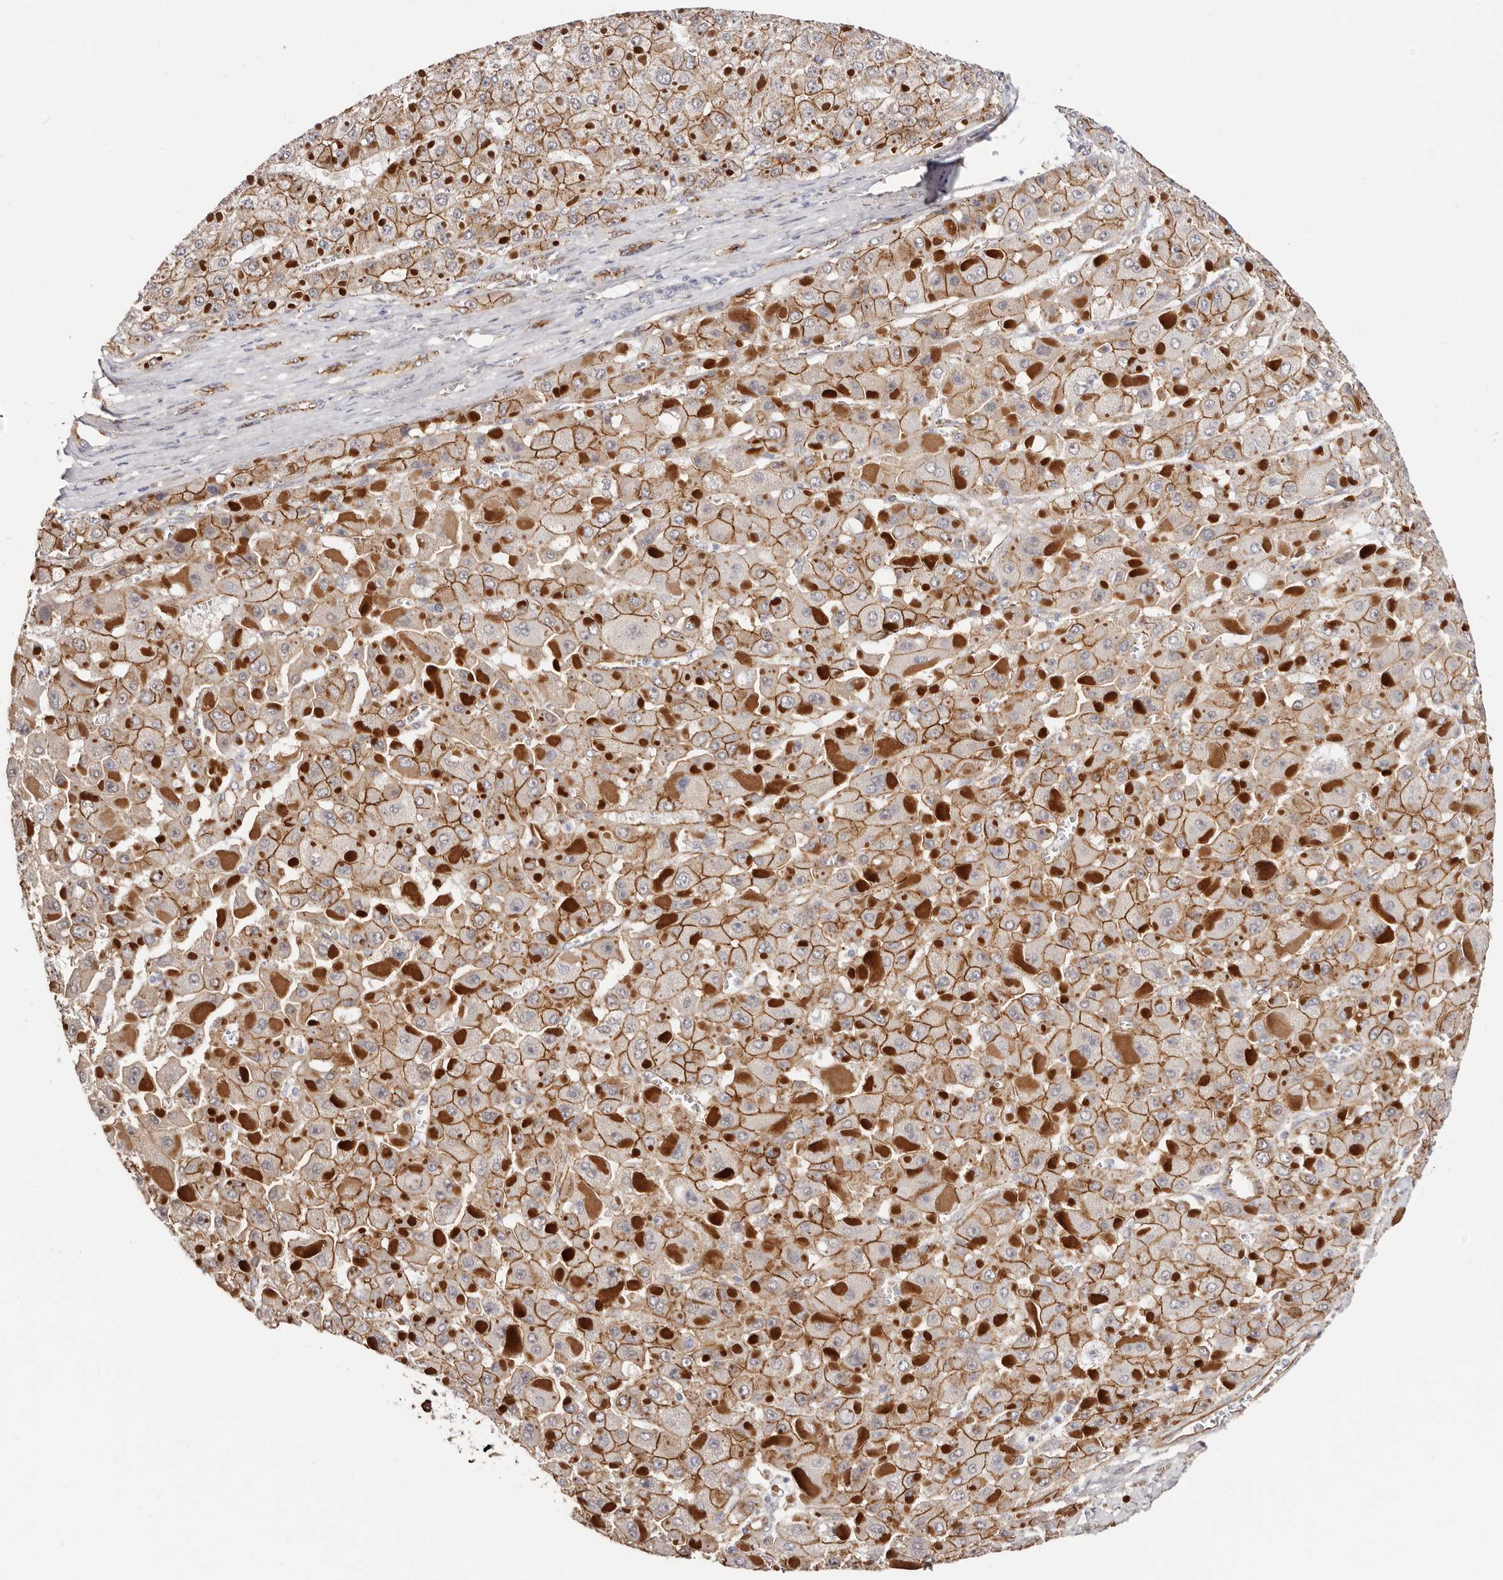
{"staining": {"intensity": "strong", "quantity": ">75%", "location": "cytoplasmic/membranous"}, "tissue": "liver cancer", "cell_type": "Tumor cells", "image_type": "cancer", "snomed": [{"axis": "morphology", "description": "Carcinoma, Hepatocellular, NOS"}, {"axis": "topography", "description": "Liver"}], "caption": "Immunohistochemistry (IHC) (DAB (3,3'-diaminobenzidine)) staining of liver hepatocellular carcinoma demonstrates strong cytoplasmic/membranous protein expression in about >75% of tumor cells.", "gene": "CTNNB1", "patient": {"sex": "female", "age": 73}}